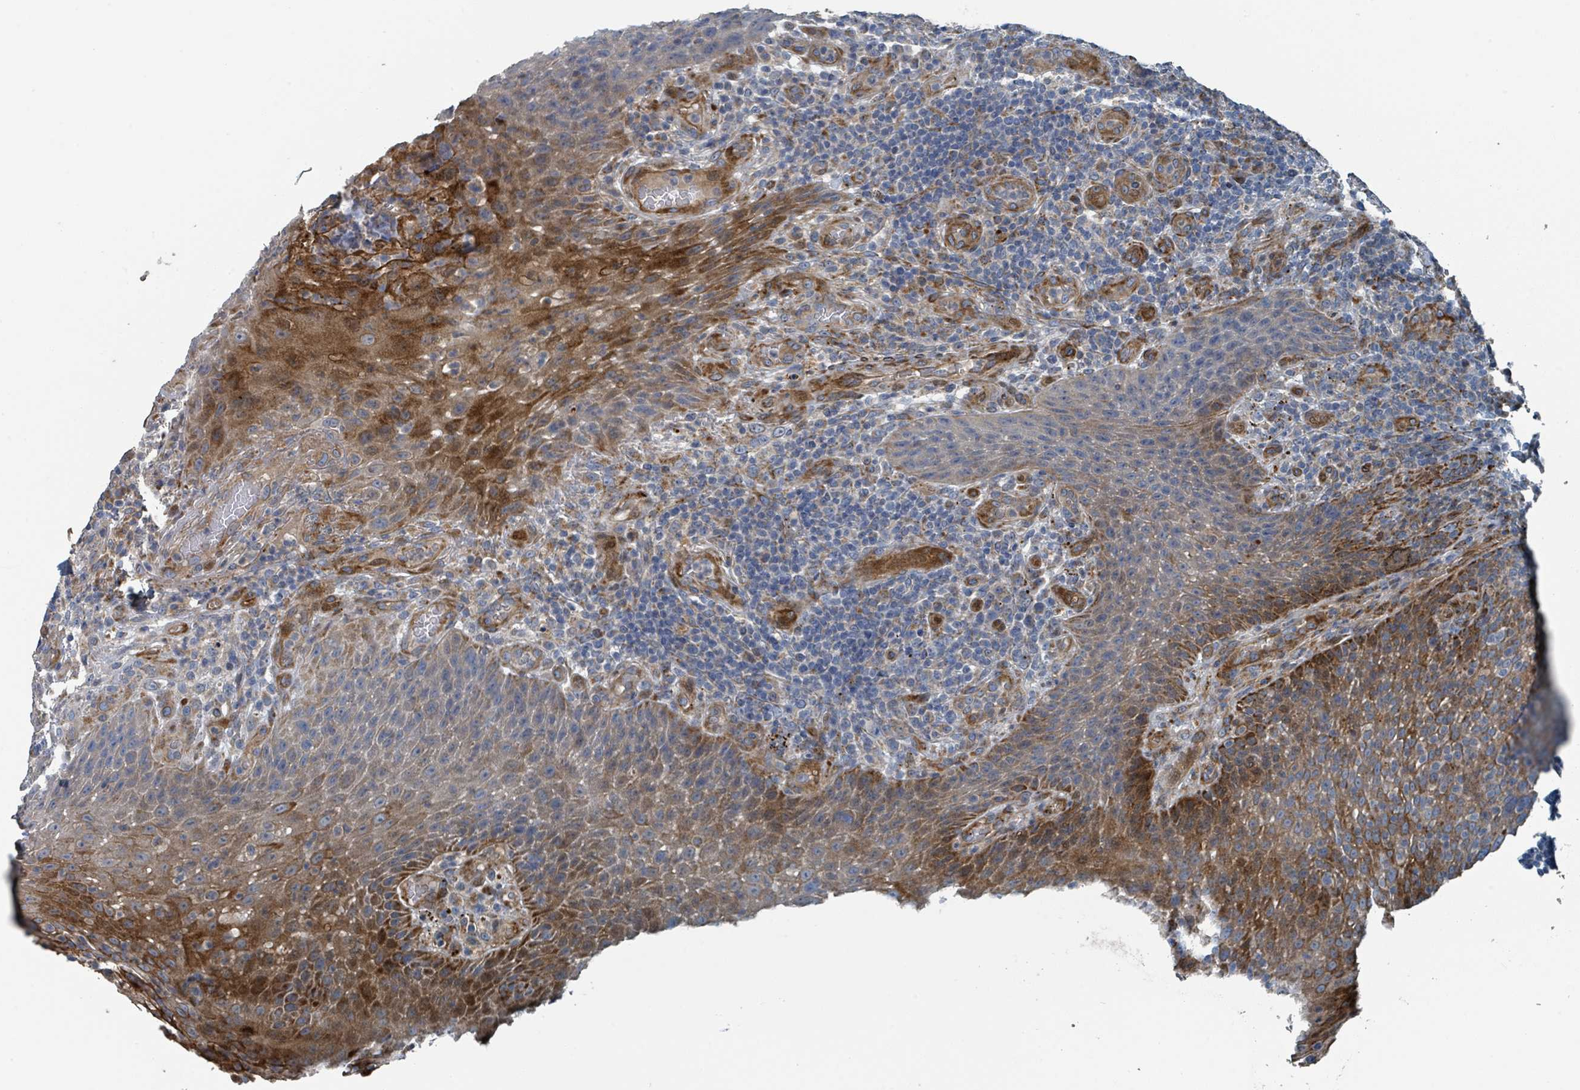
{"staining": {"intensity": "negative", "quantity": "none", "location": "none"}, "tissue": "tonsil", "cell_type": "Germinal center cells", "image_type": "normal", "snomed": [{"axis": "morphology", "description": "Normal tissue, NOS"}, {"axis": "topography", "description": "Tonsil"}], "caption": "High power microscopy histopathology image of an immunohistochemistry (IHC) histopathology image of benign tonsil, revealing no significant expression in germinal center cells.", "gene": "DIPK2A", "patient": {"sex": "male", "age": 17}}